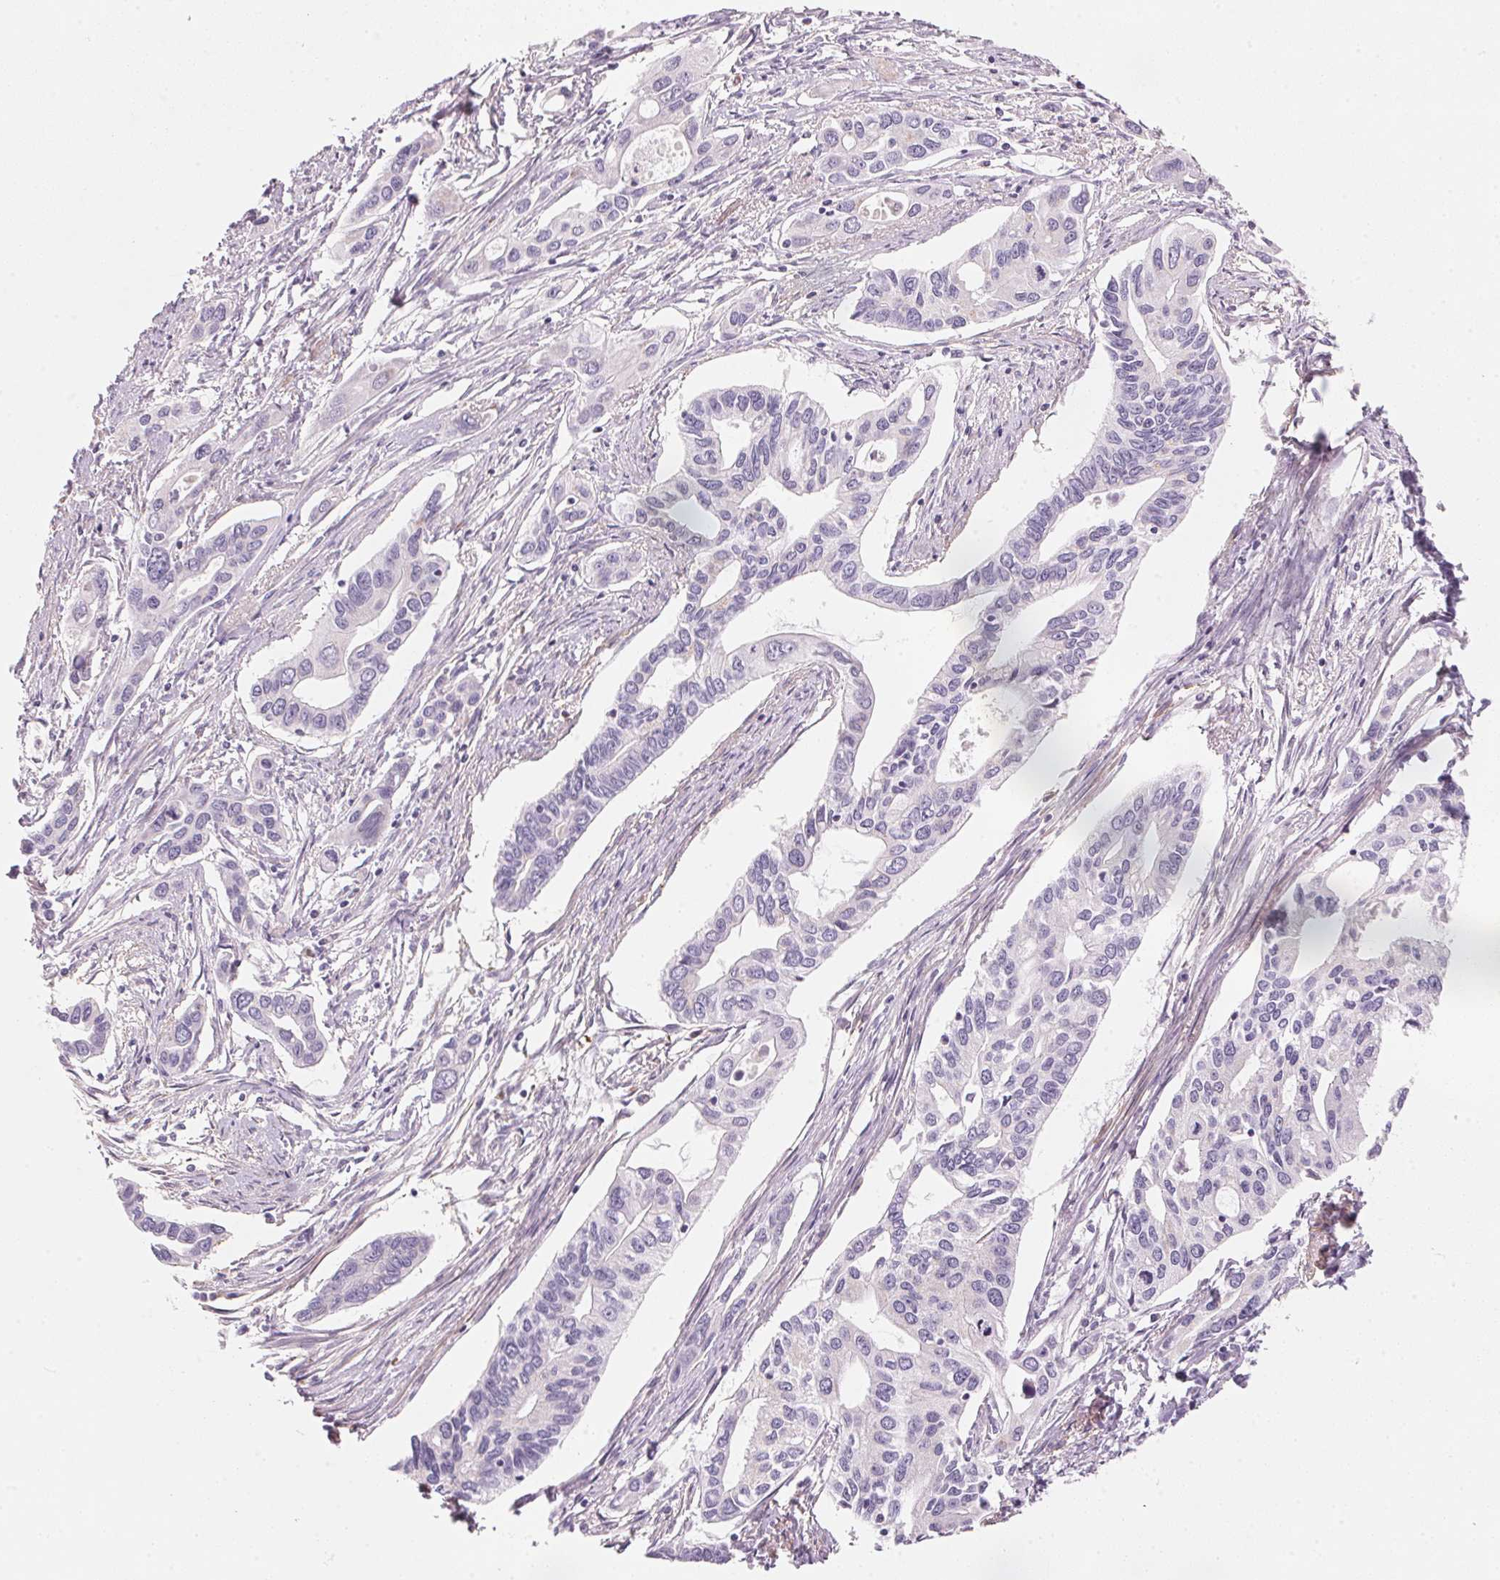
{"staining": {"intensity": "negative", "quantity": "none", "location": "none"}, "tissue": "pancreatic cancer", "cell_type": "Tumor cells", "image_type": "cancer", "snomed": [{"axis": "morphology", "description": "Adenocarcinoma, NOS"}, {"axis": "topography", "description": "Pancreas"}], "caption": "Tumor cells show no significant protein expression in pancreatic adenocarcinoma.", "gene": "DRAM2", "patient": {"sex": "male", "age": 60}}